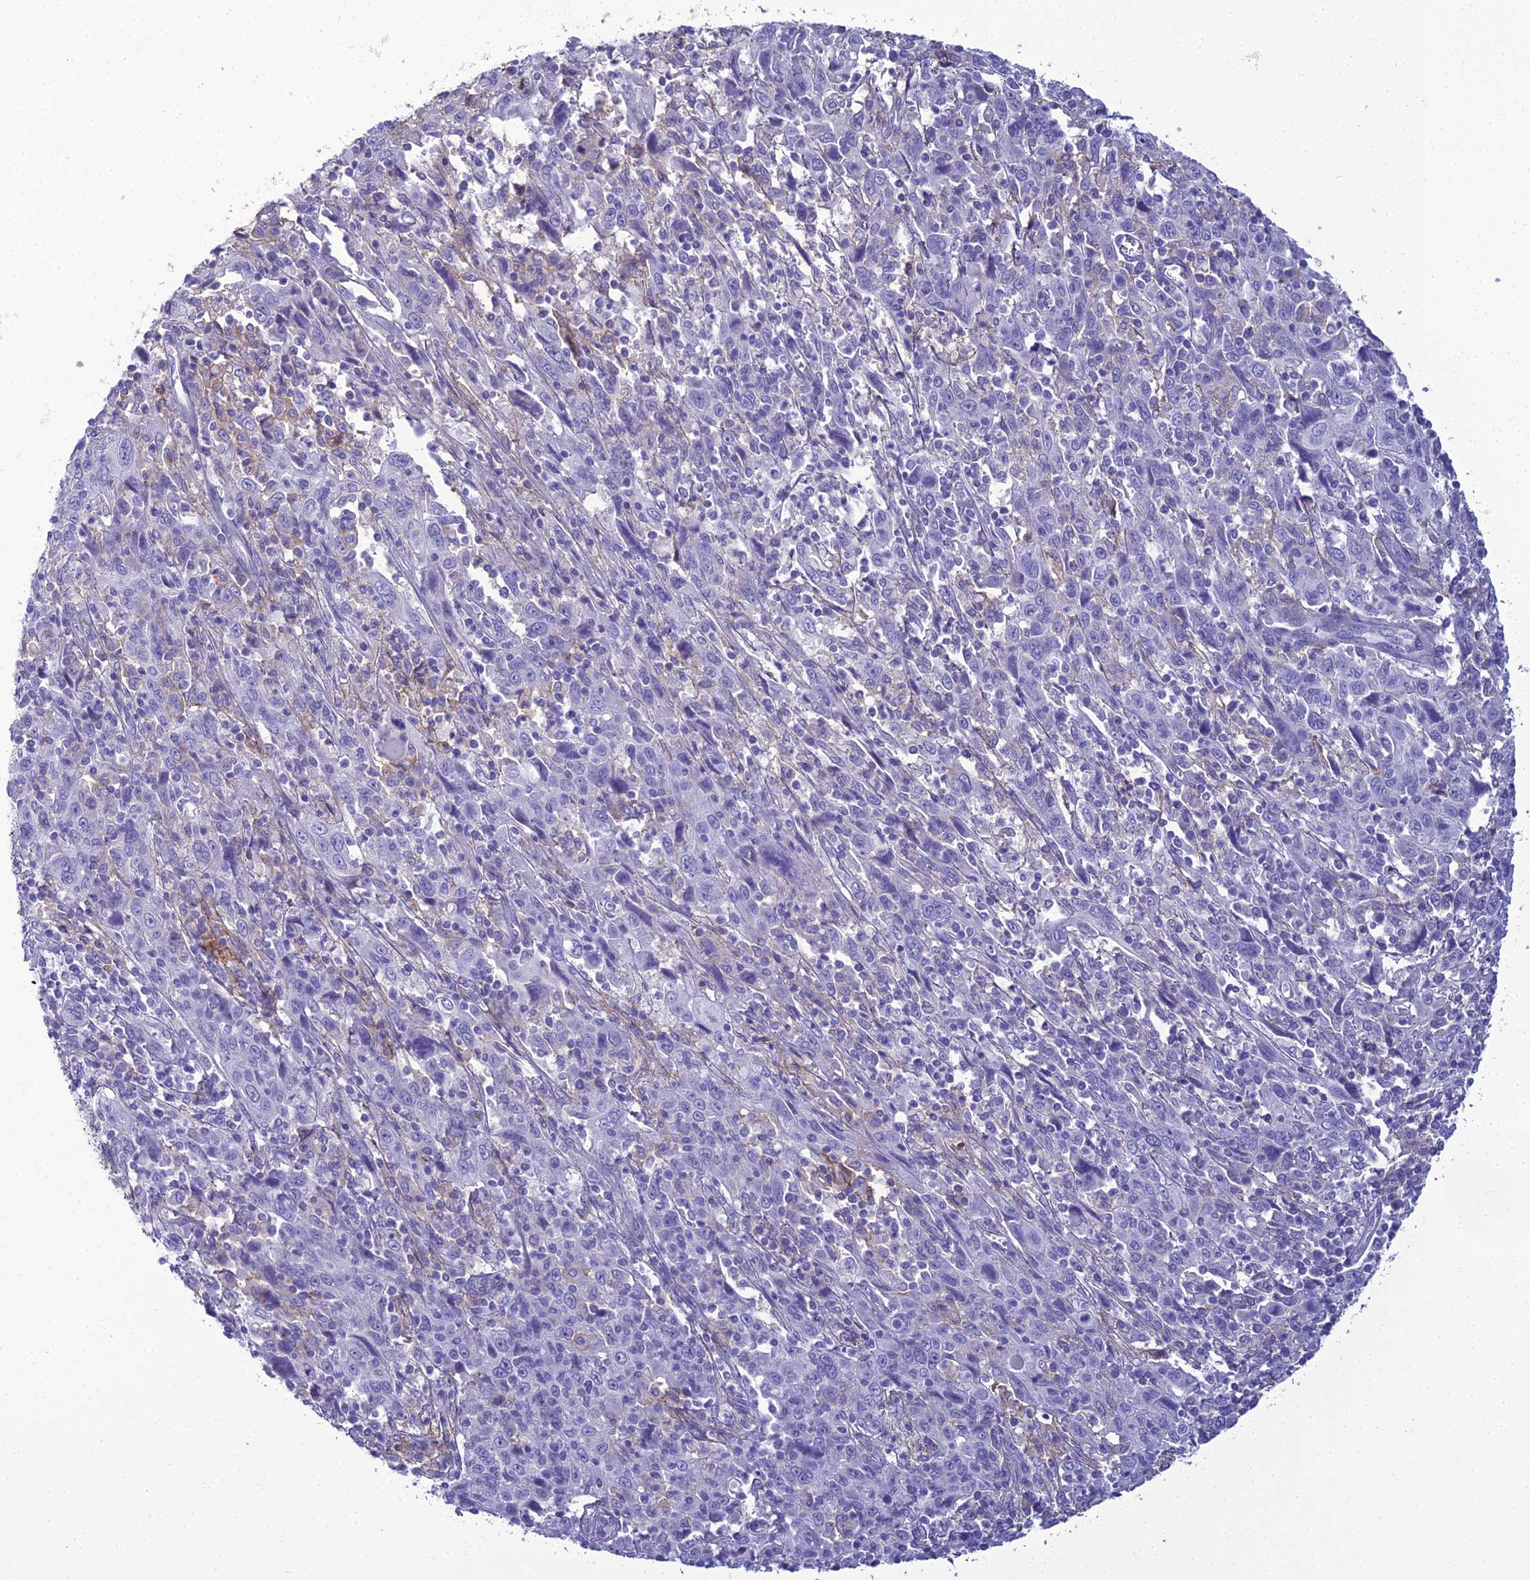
{"staining": {"intensity": "negative", "quantity": "none", "location": "none"}, "tissue": "cervical cancer", "cell_type": "Tumor cells", "image_type": "cancer", "snomed": [{"axis": "morphology", "description": "Squamous cell carcinoma, NOS"}, {"axis": "topography", "description": "Cervix"}], "caption": "Micrograph shows no significant protein staining in tumor cells of cervical cancer.", "gene": "ACE", "patient": {"sex": "female", "age": 46}}